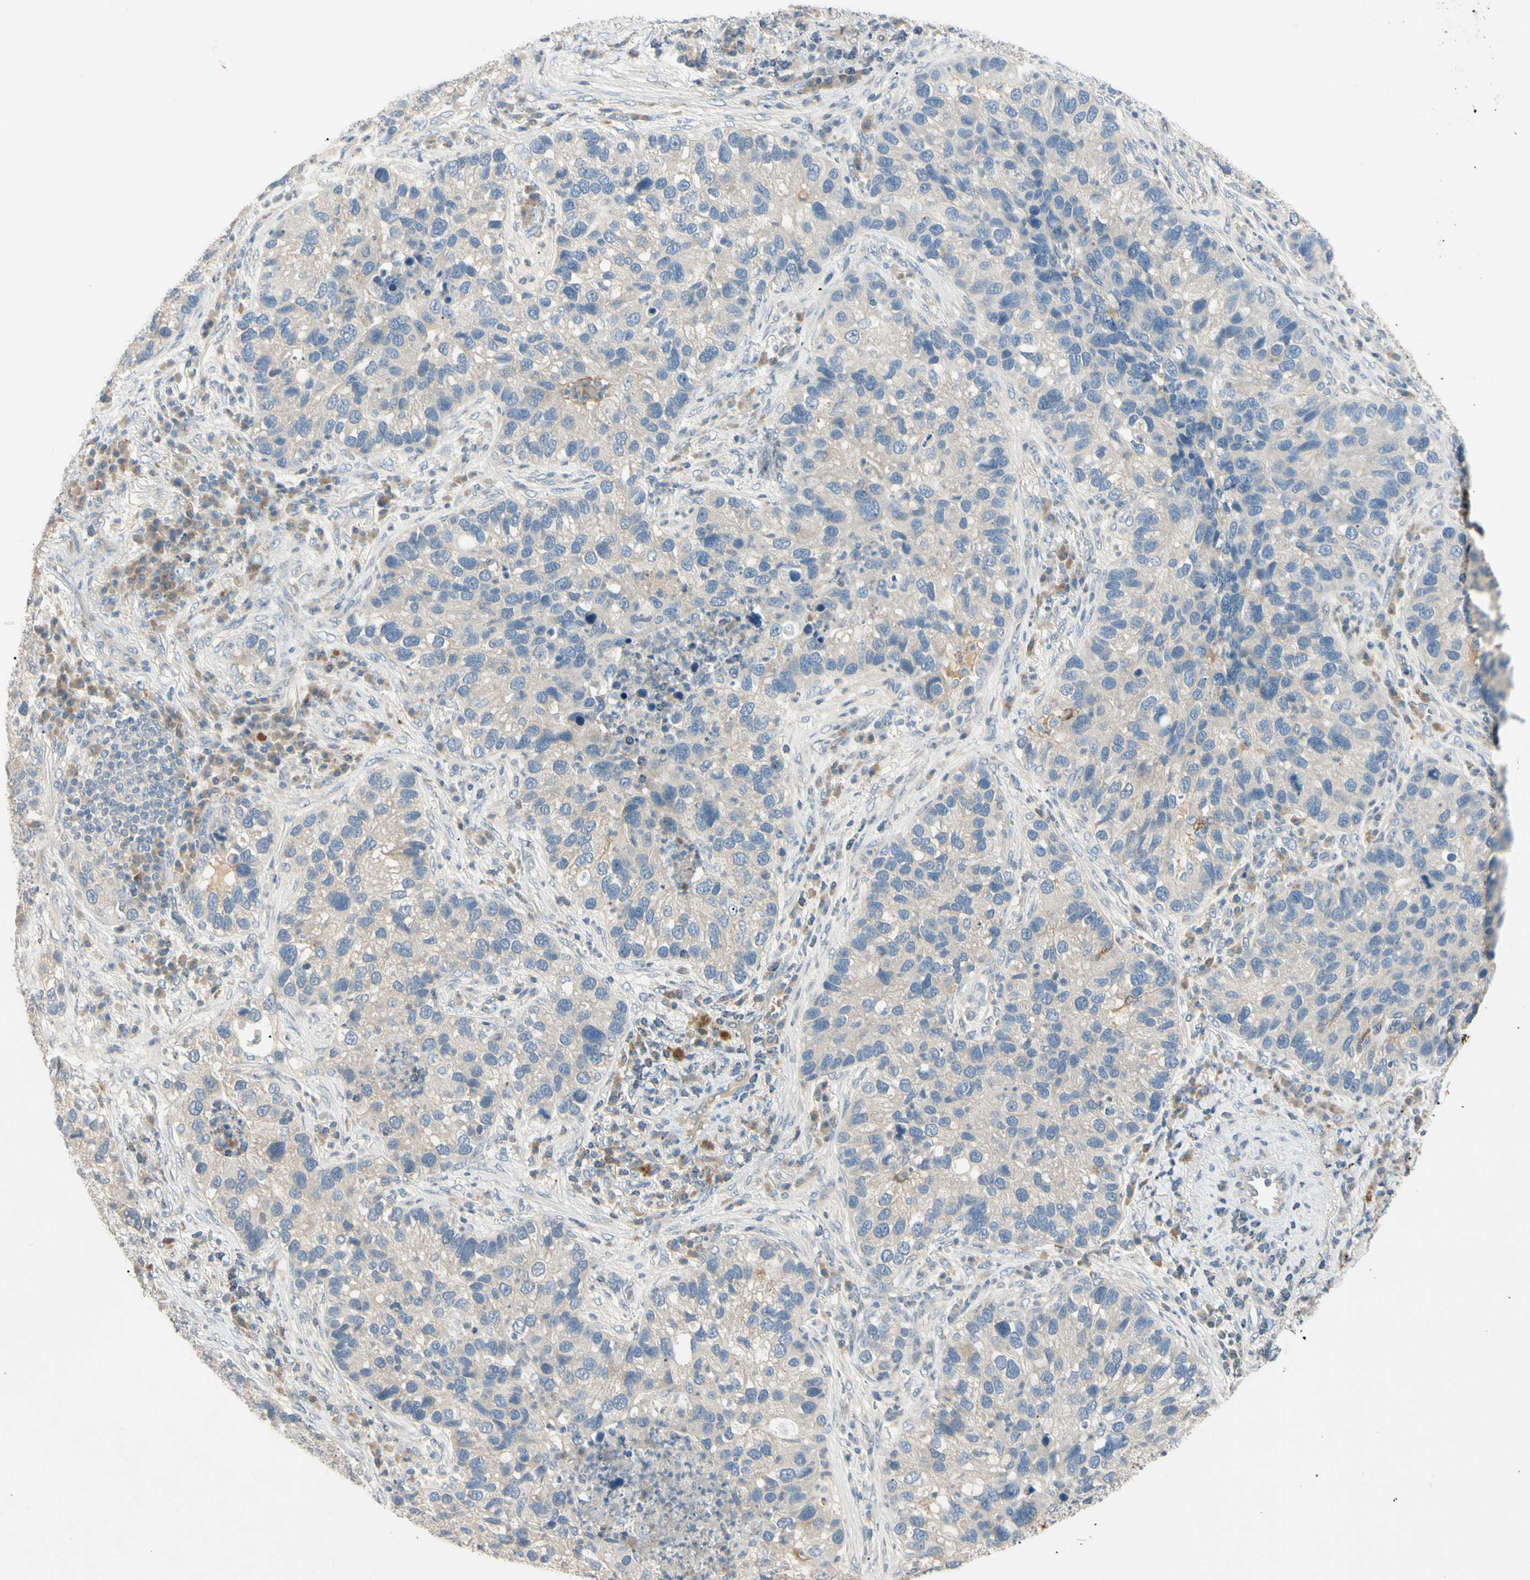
{"staining": {"intensity": "weak", "quantity": "<25%", "location": "cytoplasmic/membranous"}, "tissue": "lung cancer", "cell_type": "Tumor cells", "image_type": "cancer", "snomed": [{"axis": "morphology", "description": "Normal tissue, NOS"}, {"axis": "morphology", "description": "Adenocarcinoma, NOS"}, {"axis": "topography", "description": "Bronchus"}, {"axis": "topography", "description": "Lung"}], "caption": "Immunohistochemical staining of human lung cancer exhibits no significant staining in tumor cells.", "gene": "PRSS21", "patient": {"sex": "male", "age": 54}}